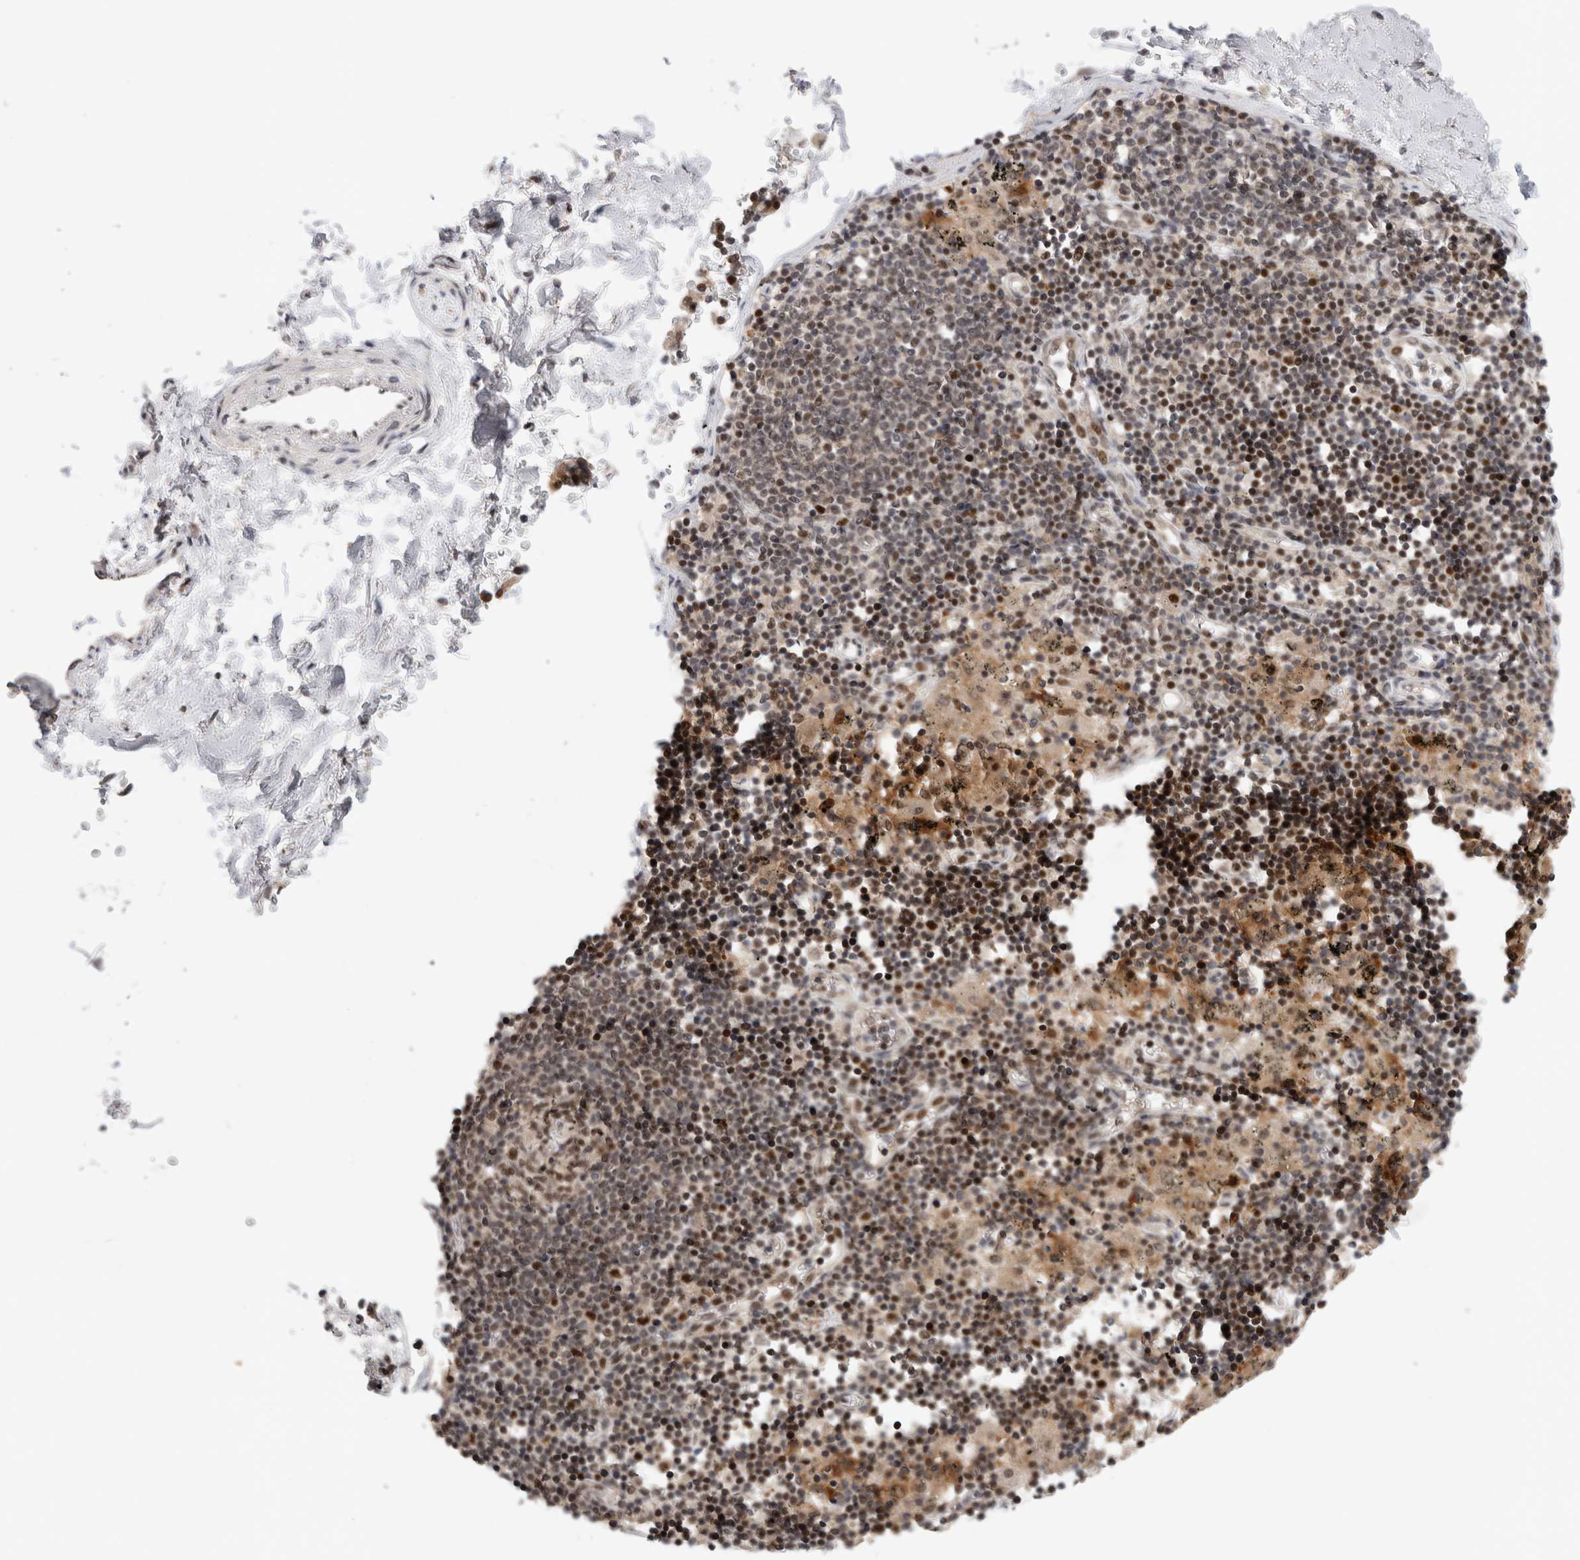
{"staining": {"intensity": "moderate", "quantity": "25%-75%", "location": "nuclear"}, "tissue": "soft tissue", "cell_type": "Fibroblasts", "image_type": "normal", "snomed": [{"axis": "morphology", "description": "Normal tissue, NOS"}, {"axis": "topography", "description": "Cartilage tissue"}, {"axis": "topography", "description": "Lung"}], "caption": "Soft tissue stained for a protein (brown) displays moderate nuclear positive expression in about 25%-75% of fibroblasts.", "gene": "ZNF521", "patient": {"sex": "female", "age": 77}}